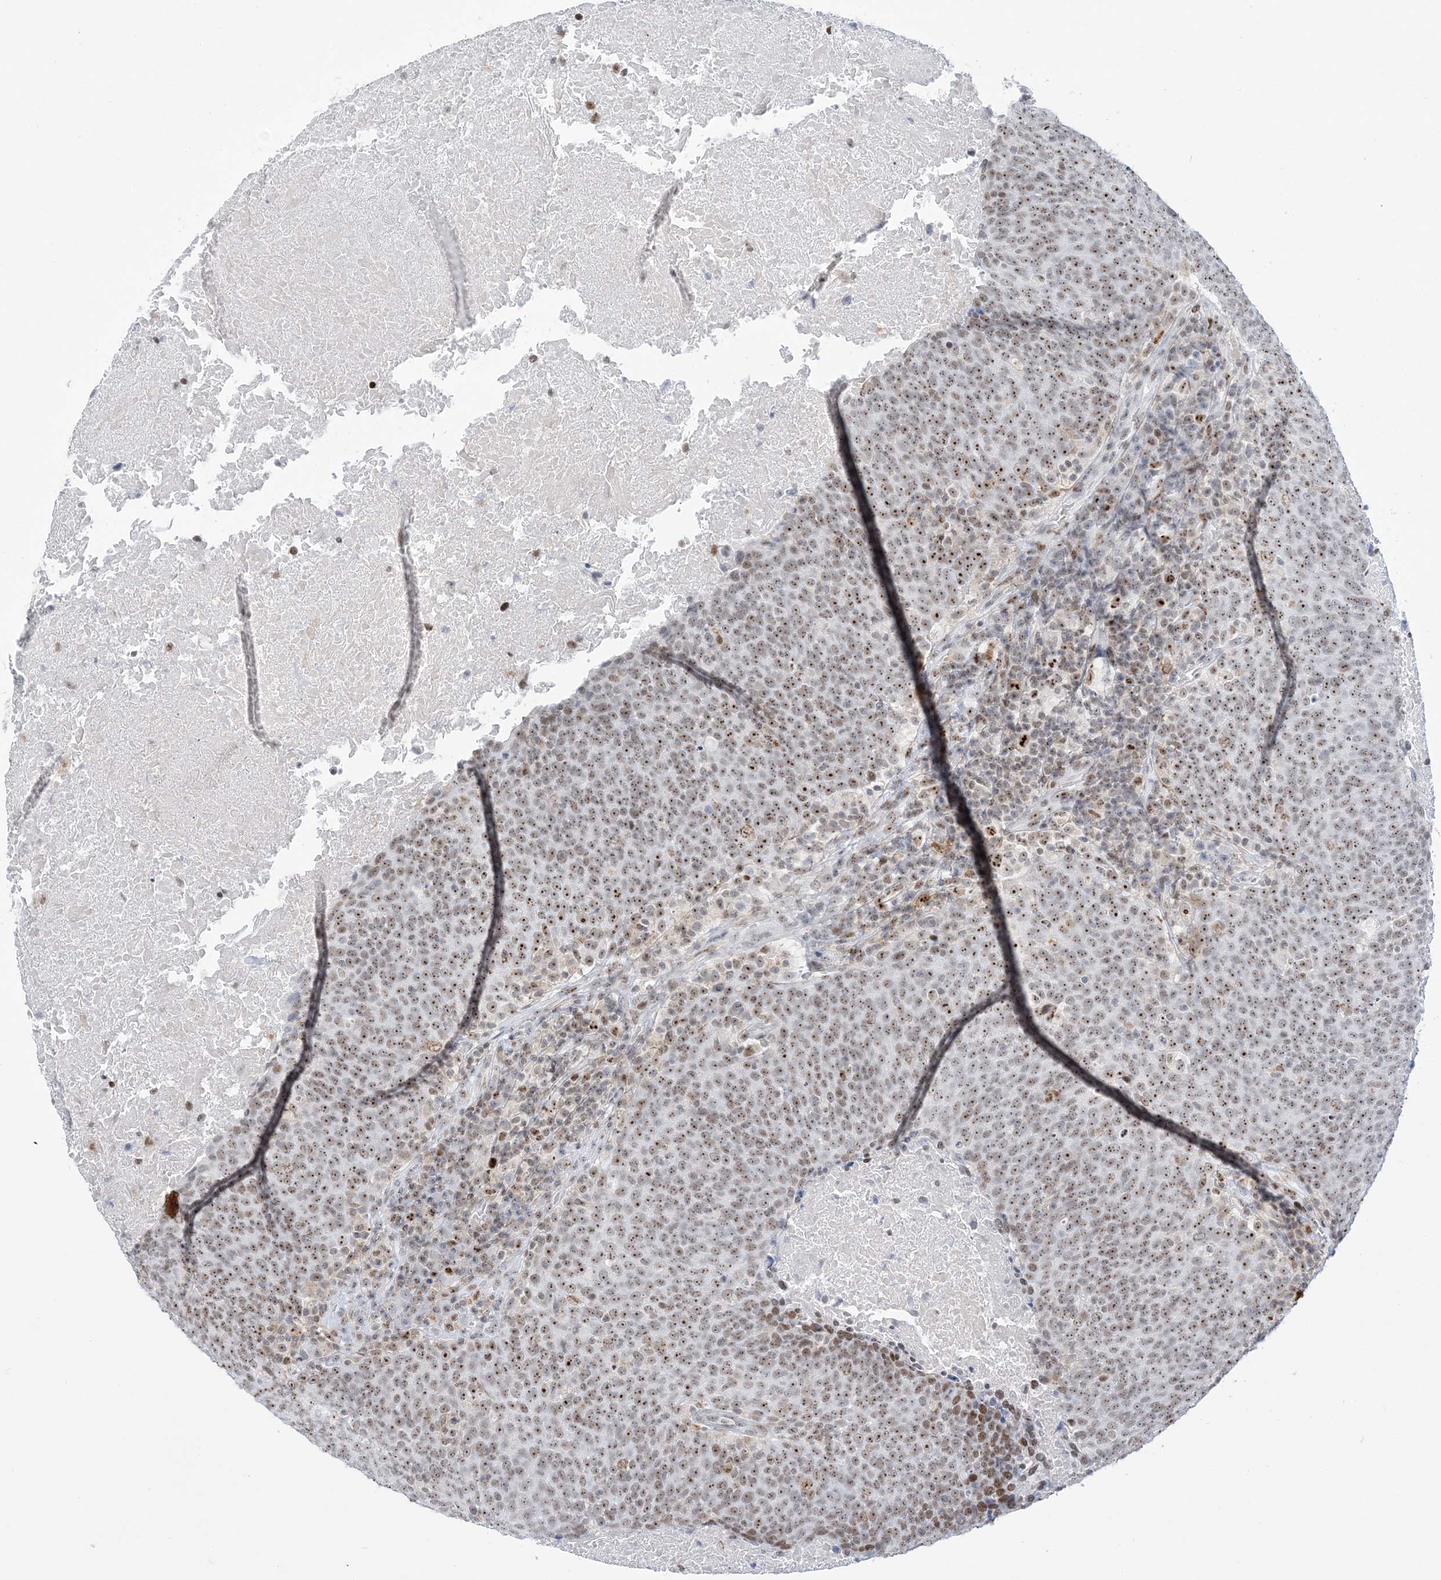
{"staining": {"intensity": "moderate", "quantity": ">75%", "location": "nuclear"}, "tissue": "head and neck cancer", "cell_type": "Tumor cells", "image_type": "cancer", "snomed": [{"axis": "morphology", "description": "Squamous cell carcinoma, NOS"}, {"axis": "morphology", "description": "Squamous cell carcinoma, metastatic, NOS"}, {"axis": "topography", "description": "Lymph node"}, {"axis": "topography", "description": "Head-Neck"}], "caption": "DAB (3,3'-diaminobenzidine) immunohistochemical staining of head and neck cancer (squamous cell carcinoma) shows moderate nuclear protein staining in approximately >75% of tumor cells.", "gene": "DDX21", "patient": {"sex": "male", "age": 62}}